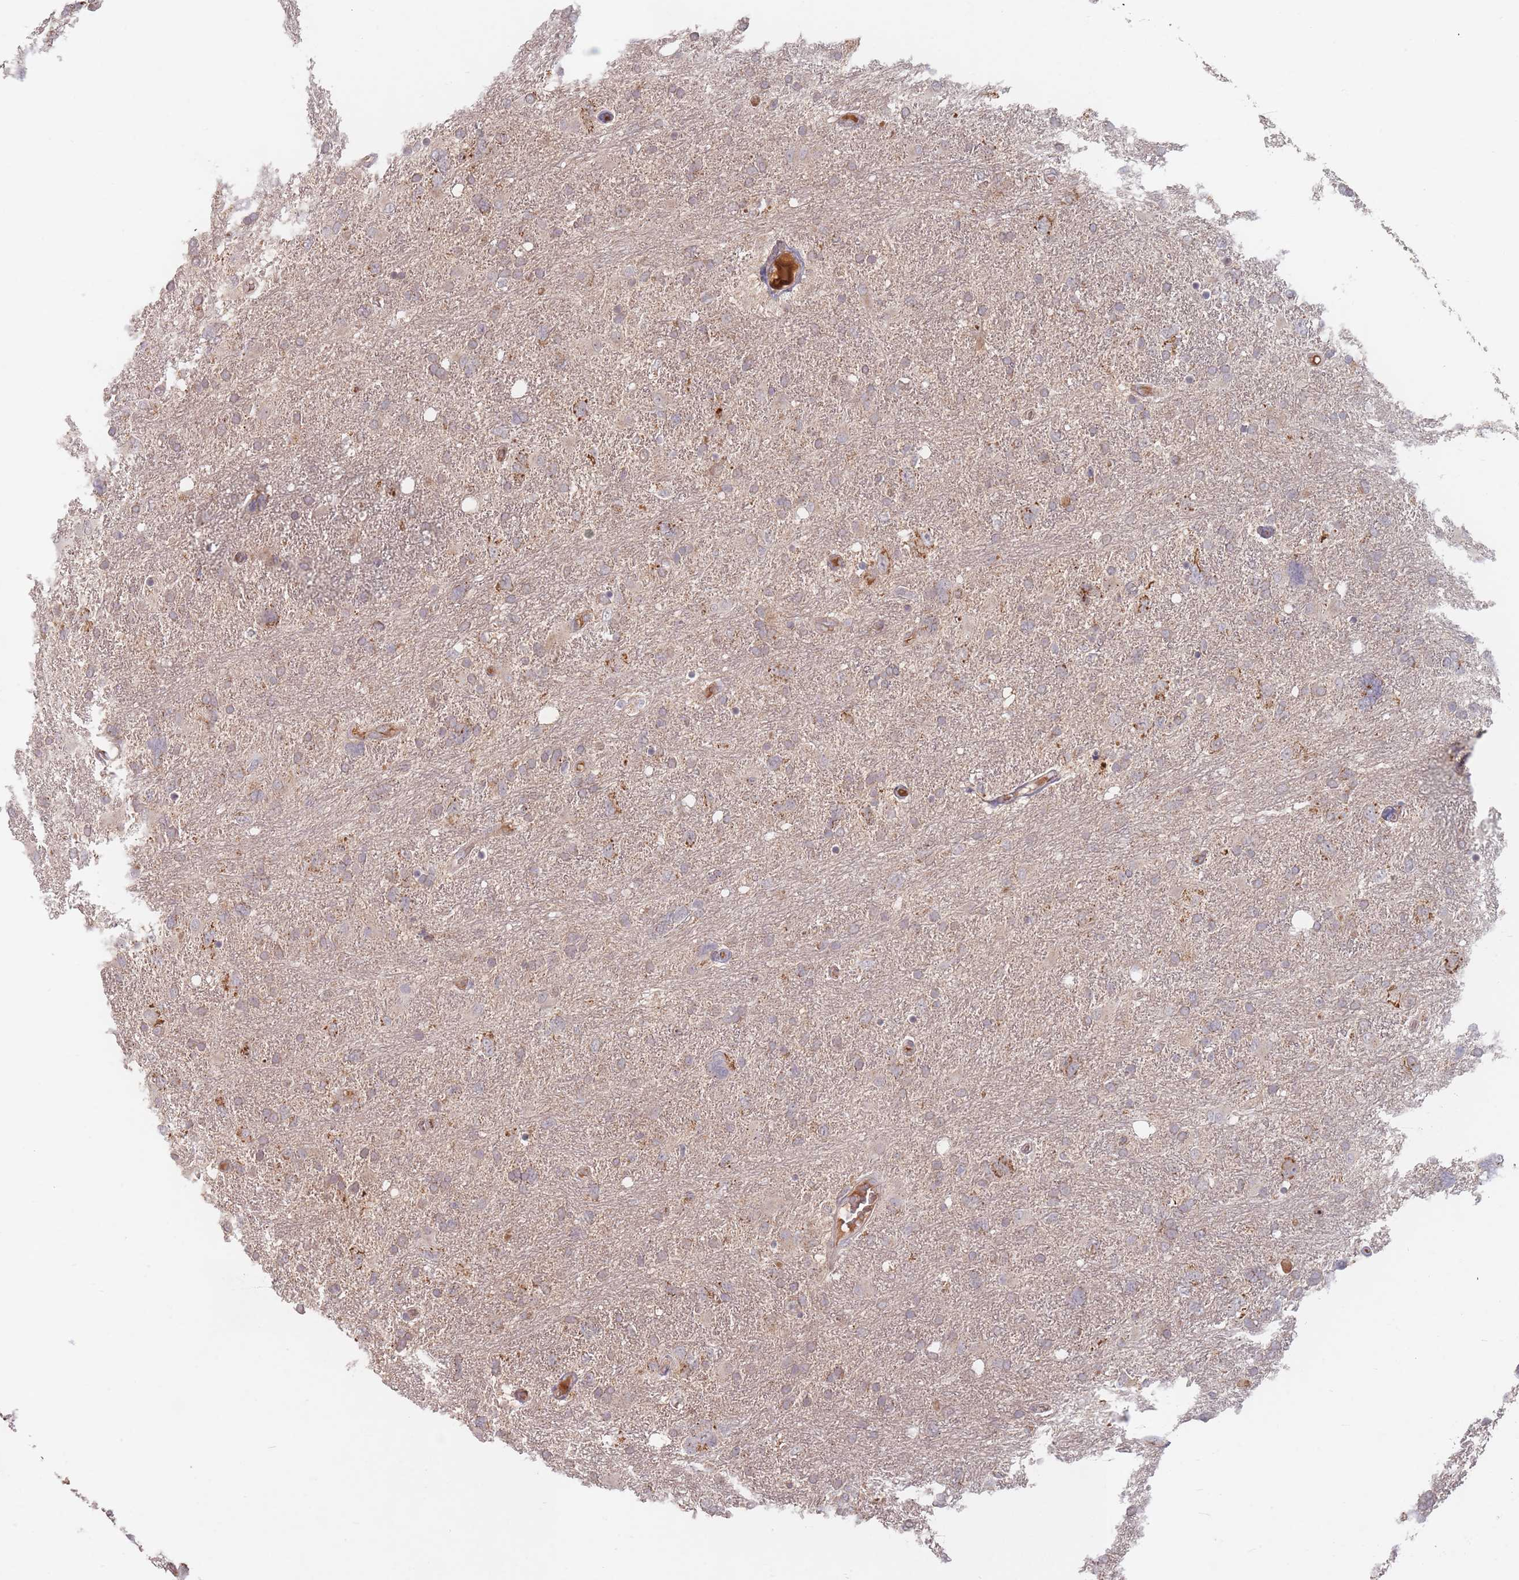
{"staining": {"intensity": "weak", "quantity": "<25%", "location": "cytoplasmic/membranous"}, "tissue": "glioma", "cell_type": "Tumor cells", "image_type": "cancer", "snomed": [{"axis": "morphology", "description": "Glioma, malignant, High grade"}, {"axis": "topography", "description": "Brain"}], "caption": "Immunohistochemical staining of human high-grade glioma (malignant) demonstrates no significant positivity in tumor cells.", "gene": "OR2M4", "patient": {"sex": "male", "age": 61}}